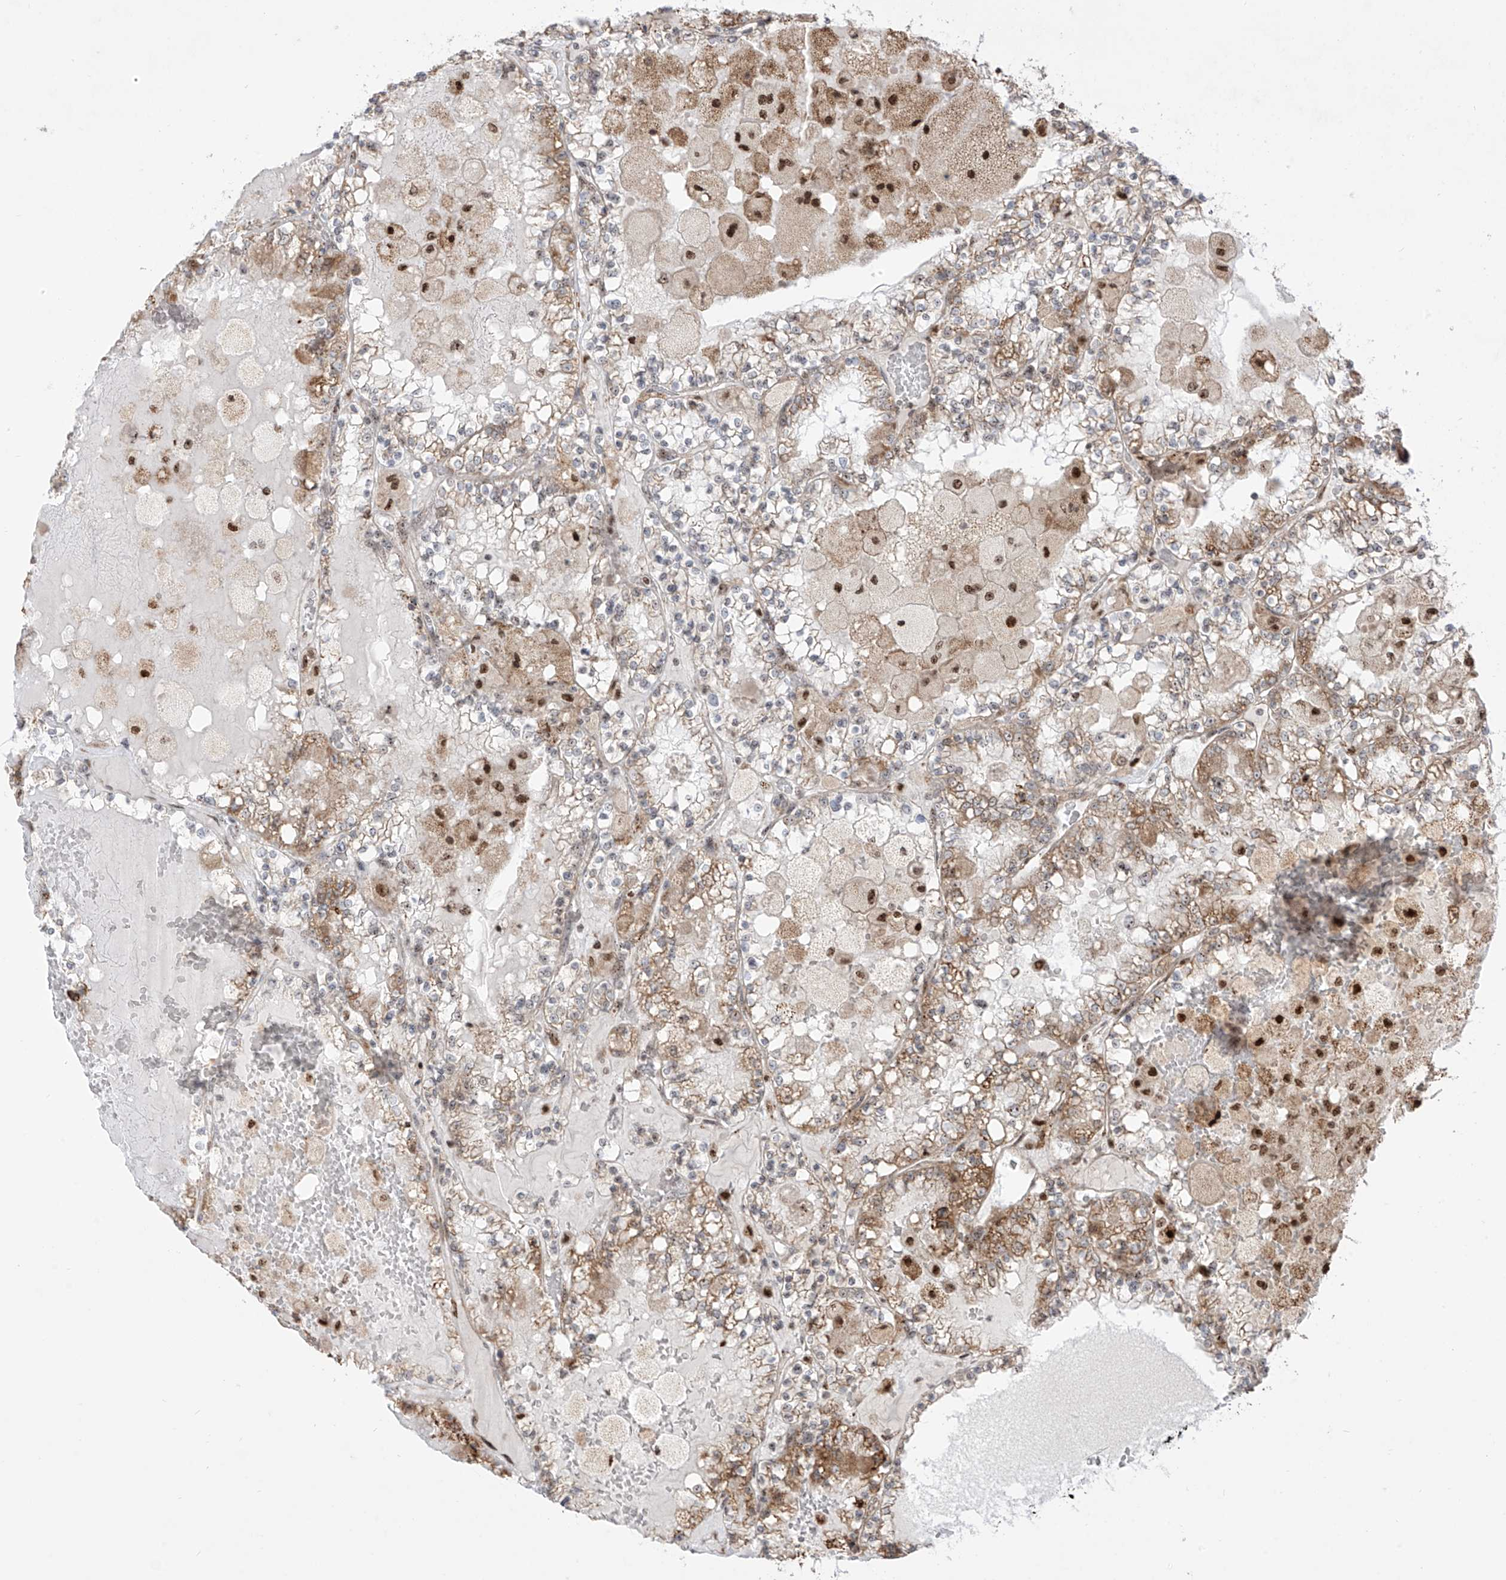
{"staining": {"intensity": "moderate", "quantity": "25%-75%", "location": "cytoplasmic/membranous,nuclear"}, "tissue": "renal cancer", "cell_type": "Tumor cells", "image_type": "cancer", "snomed": [{"axis": "morphology", "description": "Adenocarcinoma, NOS"}, {"axis": "topography", "description": "Kidney"}], "caption": "Immunohistochemical staining of renal adenocarcinoma displays medium levels of moderate cytoplasmic/membranous and nuclear protein positivity in approximately 25%-75% of tumor cells.", "gene": "ZBTB8A", "patient": {"sex": "female", "age": 56}}